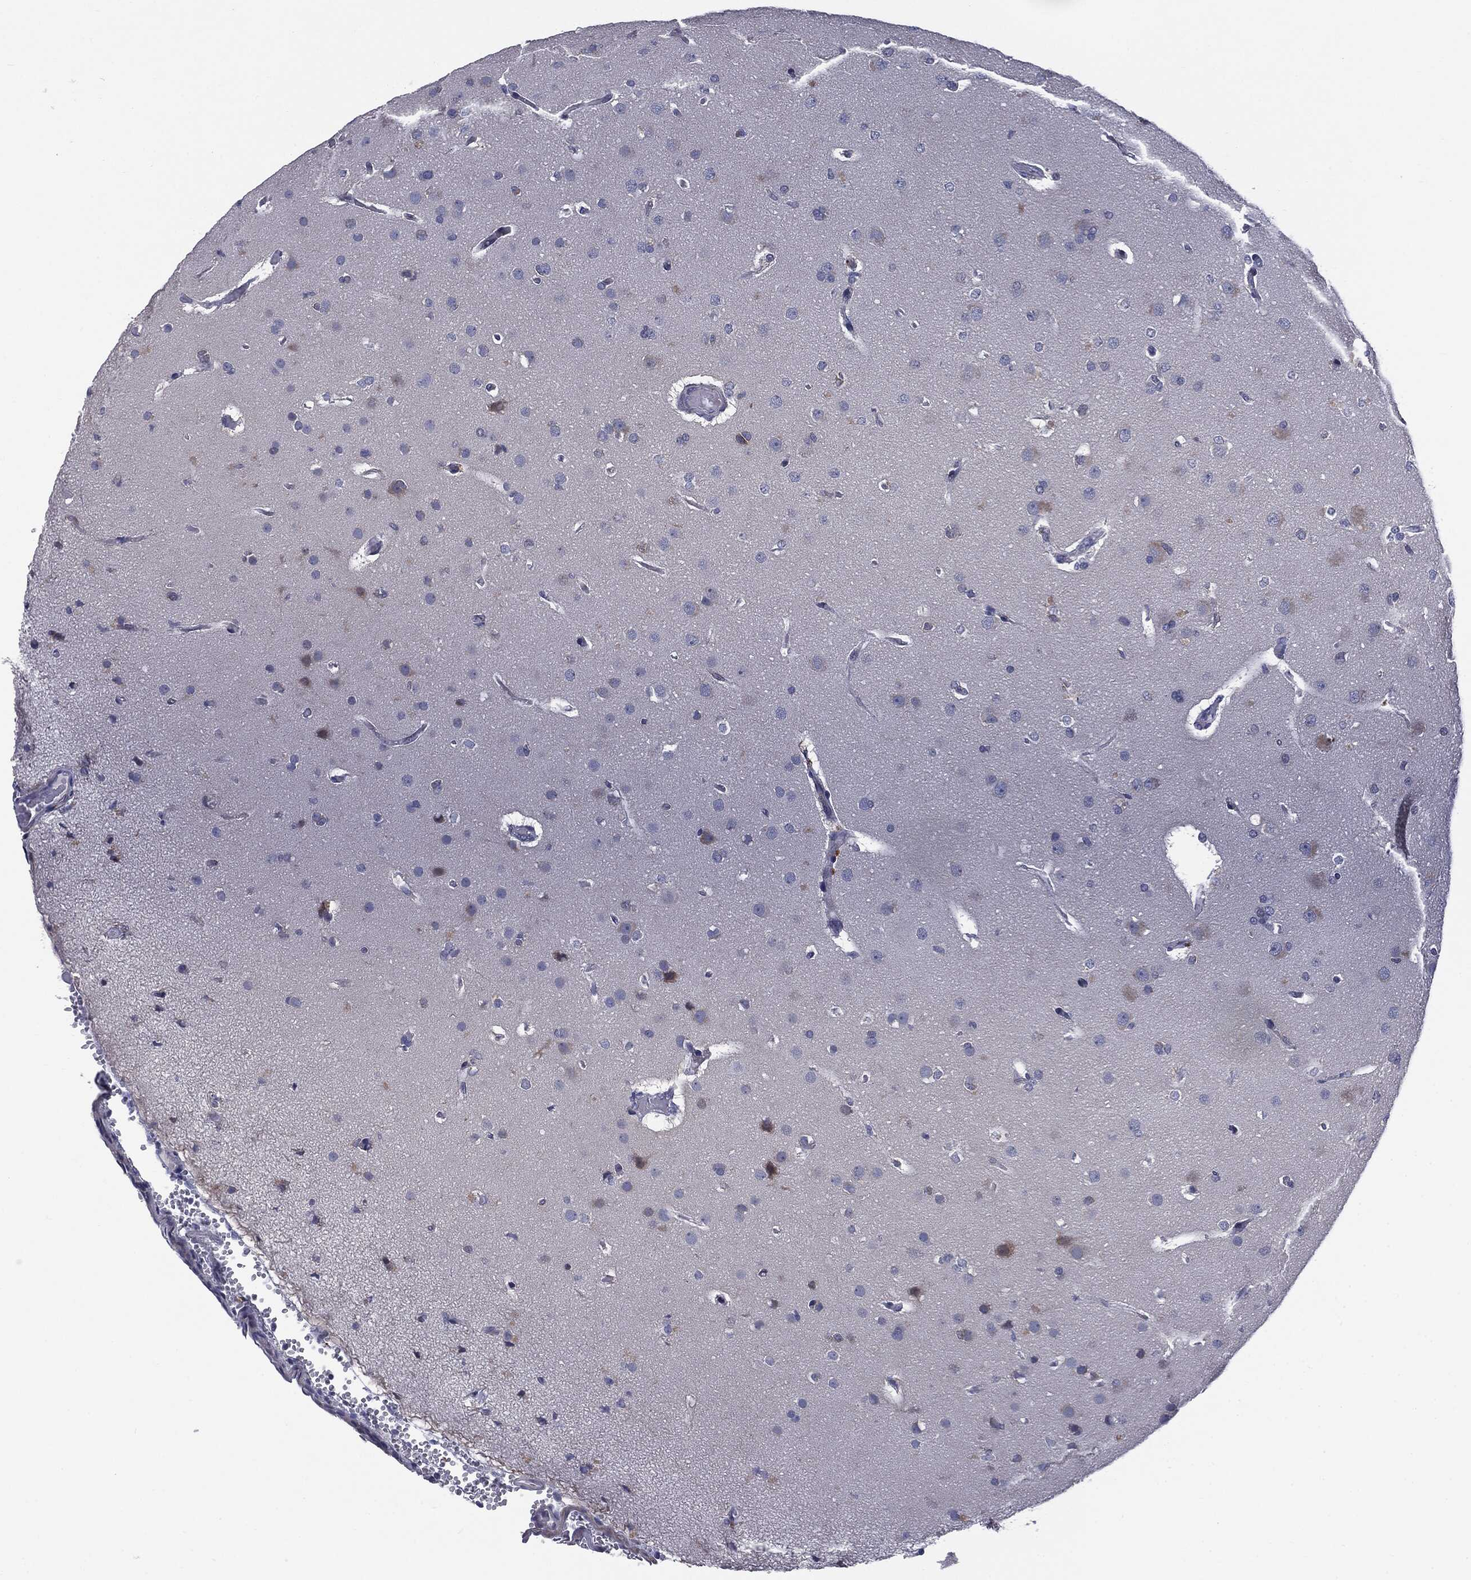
{"staining": {"intensity": "negative", "quantity": "none", "location": "none"}, "tissue": "glioma", "cell_type": "Tumor cells", "image_type": "cancer", "snomed": [{"axis": "morphology", "description": "Glioma, malignant, NOS"}, {"axis": "topography", "description": "Cerebral cortex"}], "caption": "The micrograph displays no staining of tumor cells in glioma.", "gene": "KRT5", "patient": {"sex": "male", "age": 58}}